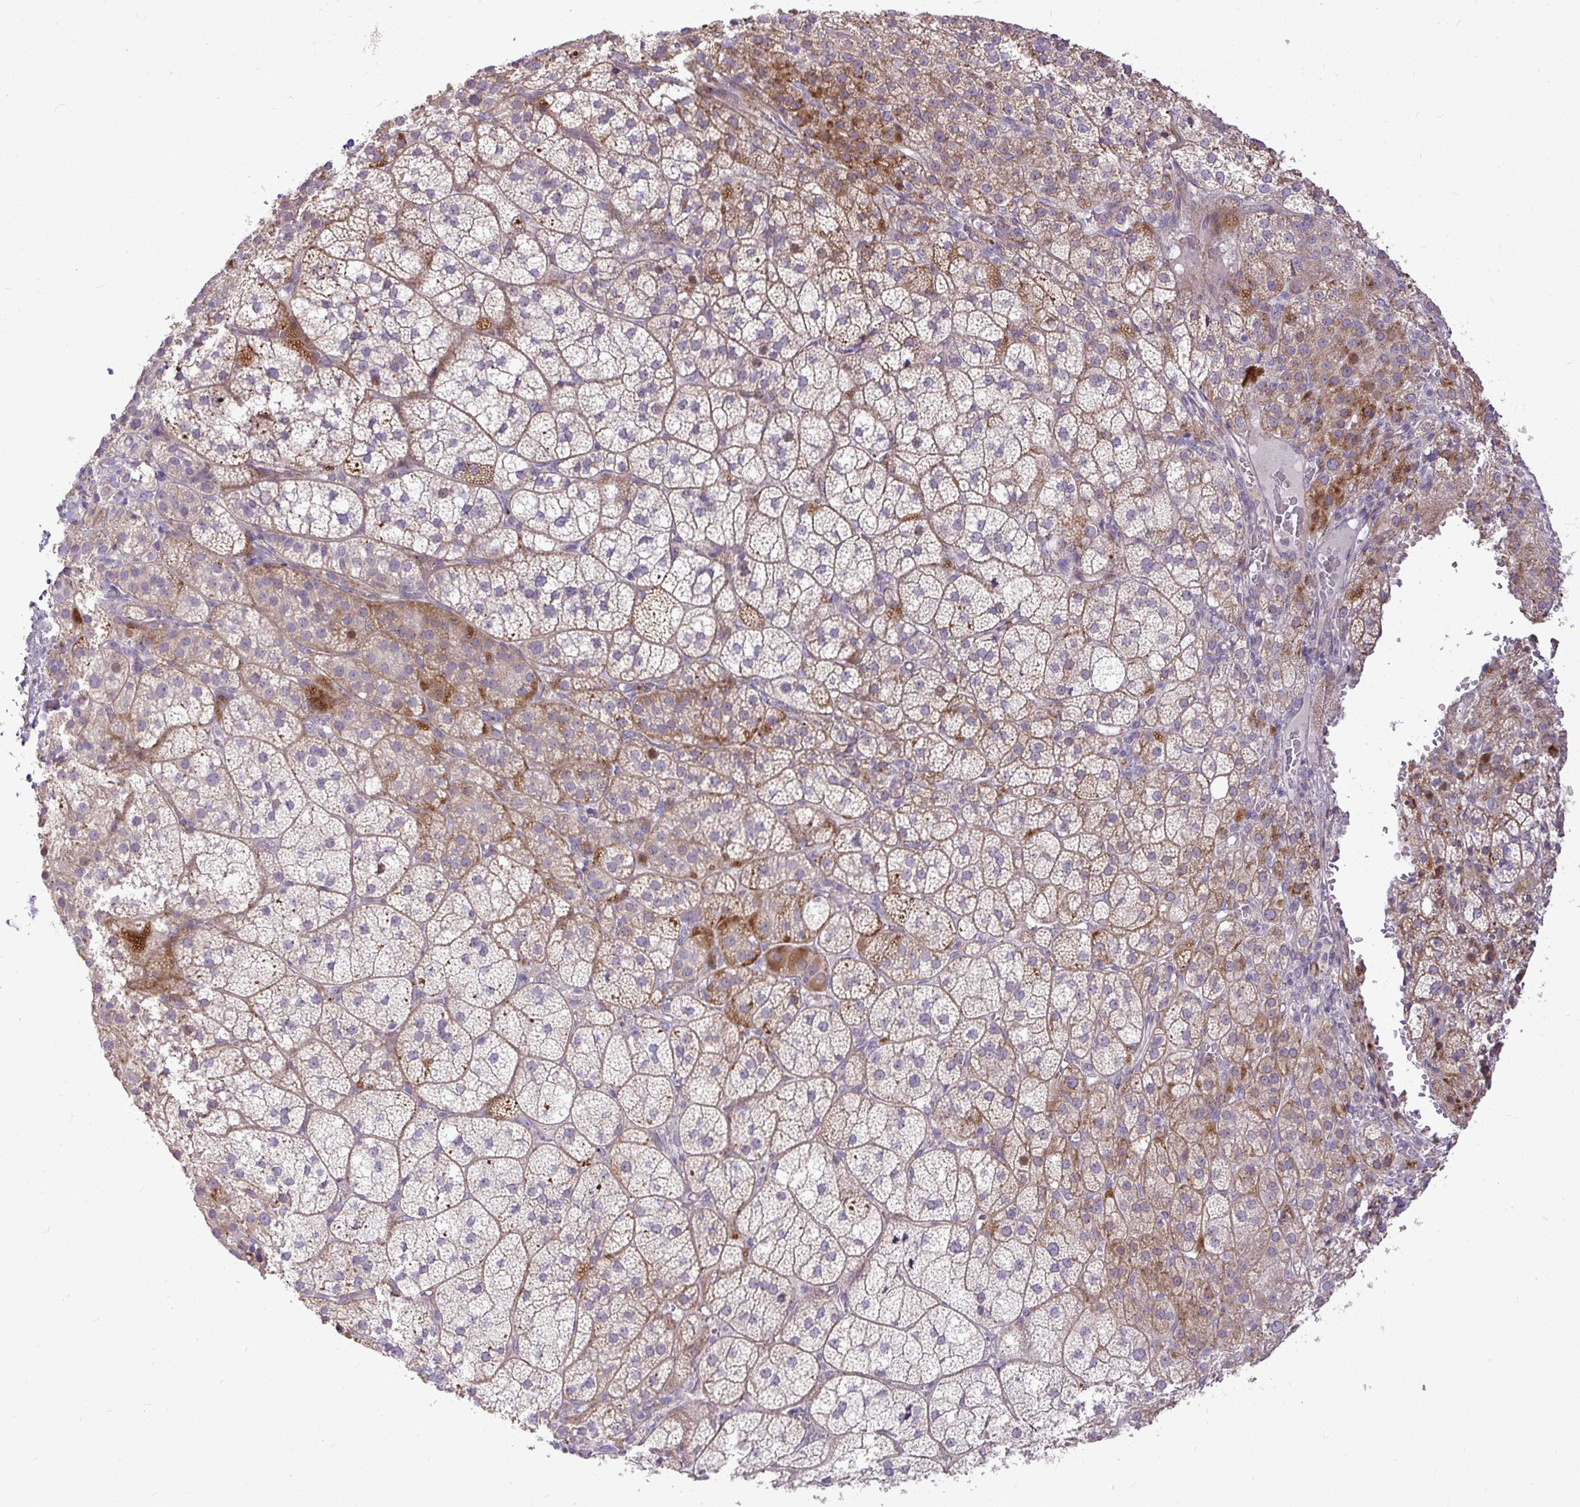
{"staining": {"intensity": "strong", "quantity": "25%-75%", "location": "cytoplasmic/membranous"}, "tissue": "adrenal gland", "cell_type": "Glandular cells", "image_type": "normal", "snomed": [{"axis": "morphology", "description": "Normal tissue, NOS"}, {"axis": "topography", "description": "Adrenal gland"}], "caption": "Immunohistochemical staining of benign human adrenal gland shows 25%-75% levels of strong cytoplasmic/membranous protein positivity in approximately 25%-75% of glandular cells. (brown staining indicates protein expression, while blue staining denotes nuclei).", "gene": "STRIP1", "patient": {"sex": "female", "age": 60}}